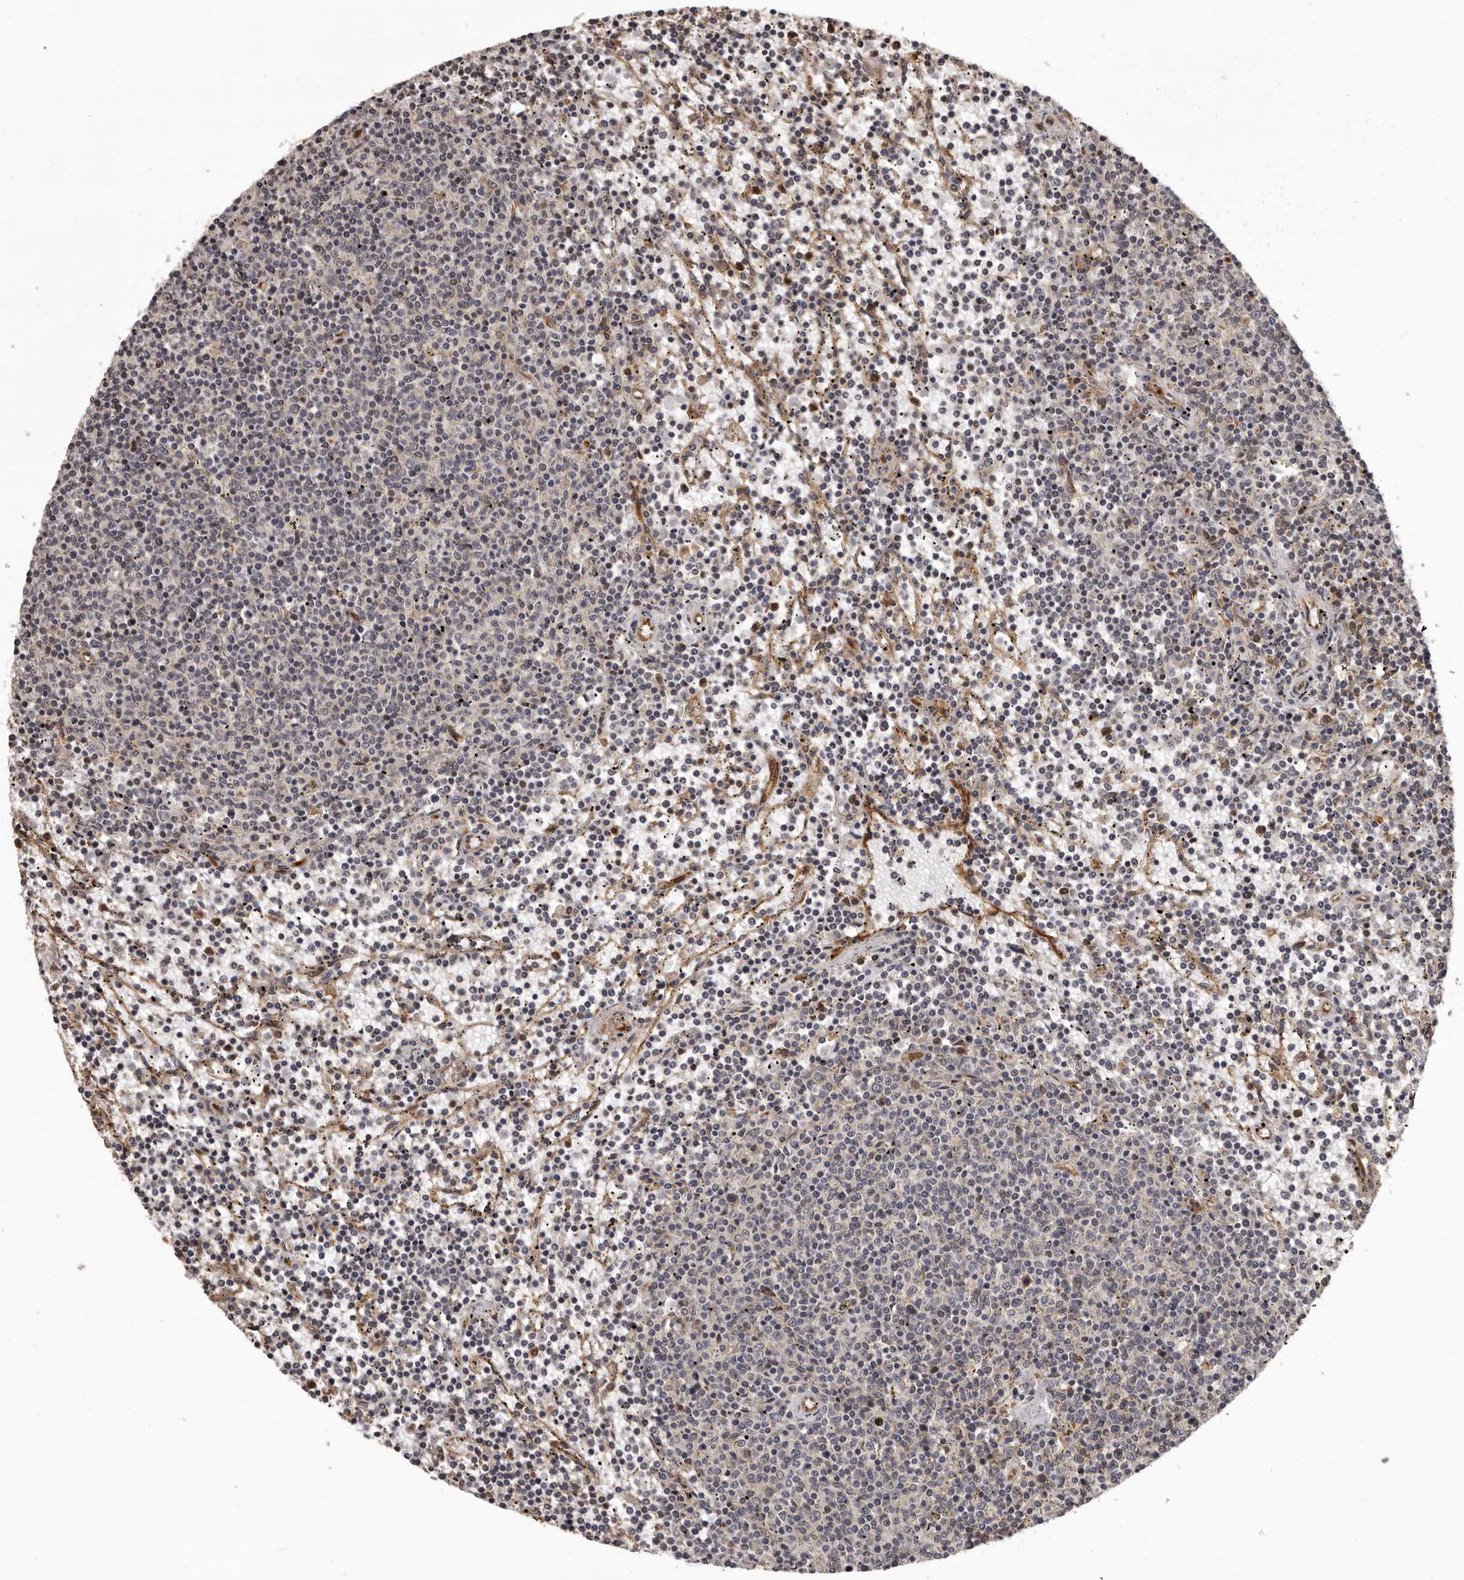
{"staining": {"intensity": "negative", "quantity": "none", "location": "none"}, "tissue": "lymphoma", "cell_type": "Tumor cells", "image_type": "cancer", "snomed": [{"axis": "morphology", "description": "Malignant lymphoma, non-Hodgkin's type, Low grade"}, {"axis": "topography", "description": "Spleen"}], "caption": "A high-resolution image shows IHC staining of lymphoma, which demonstrates no significant expression in tumor cells.", "gene": "SLITRK6", "patient": {"sex": "female", "age": 50}}